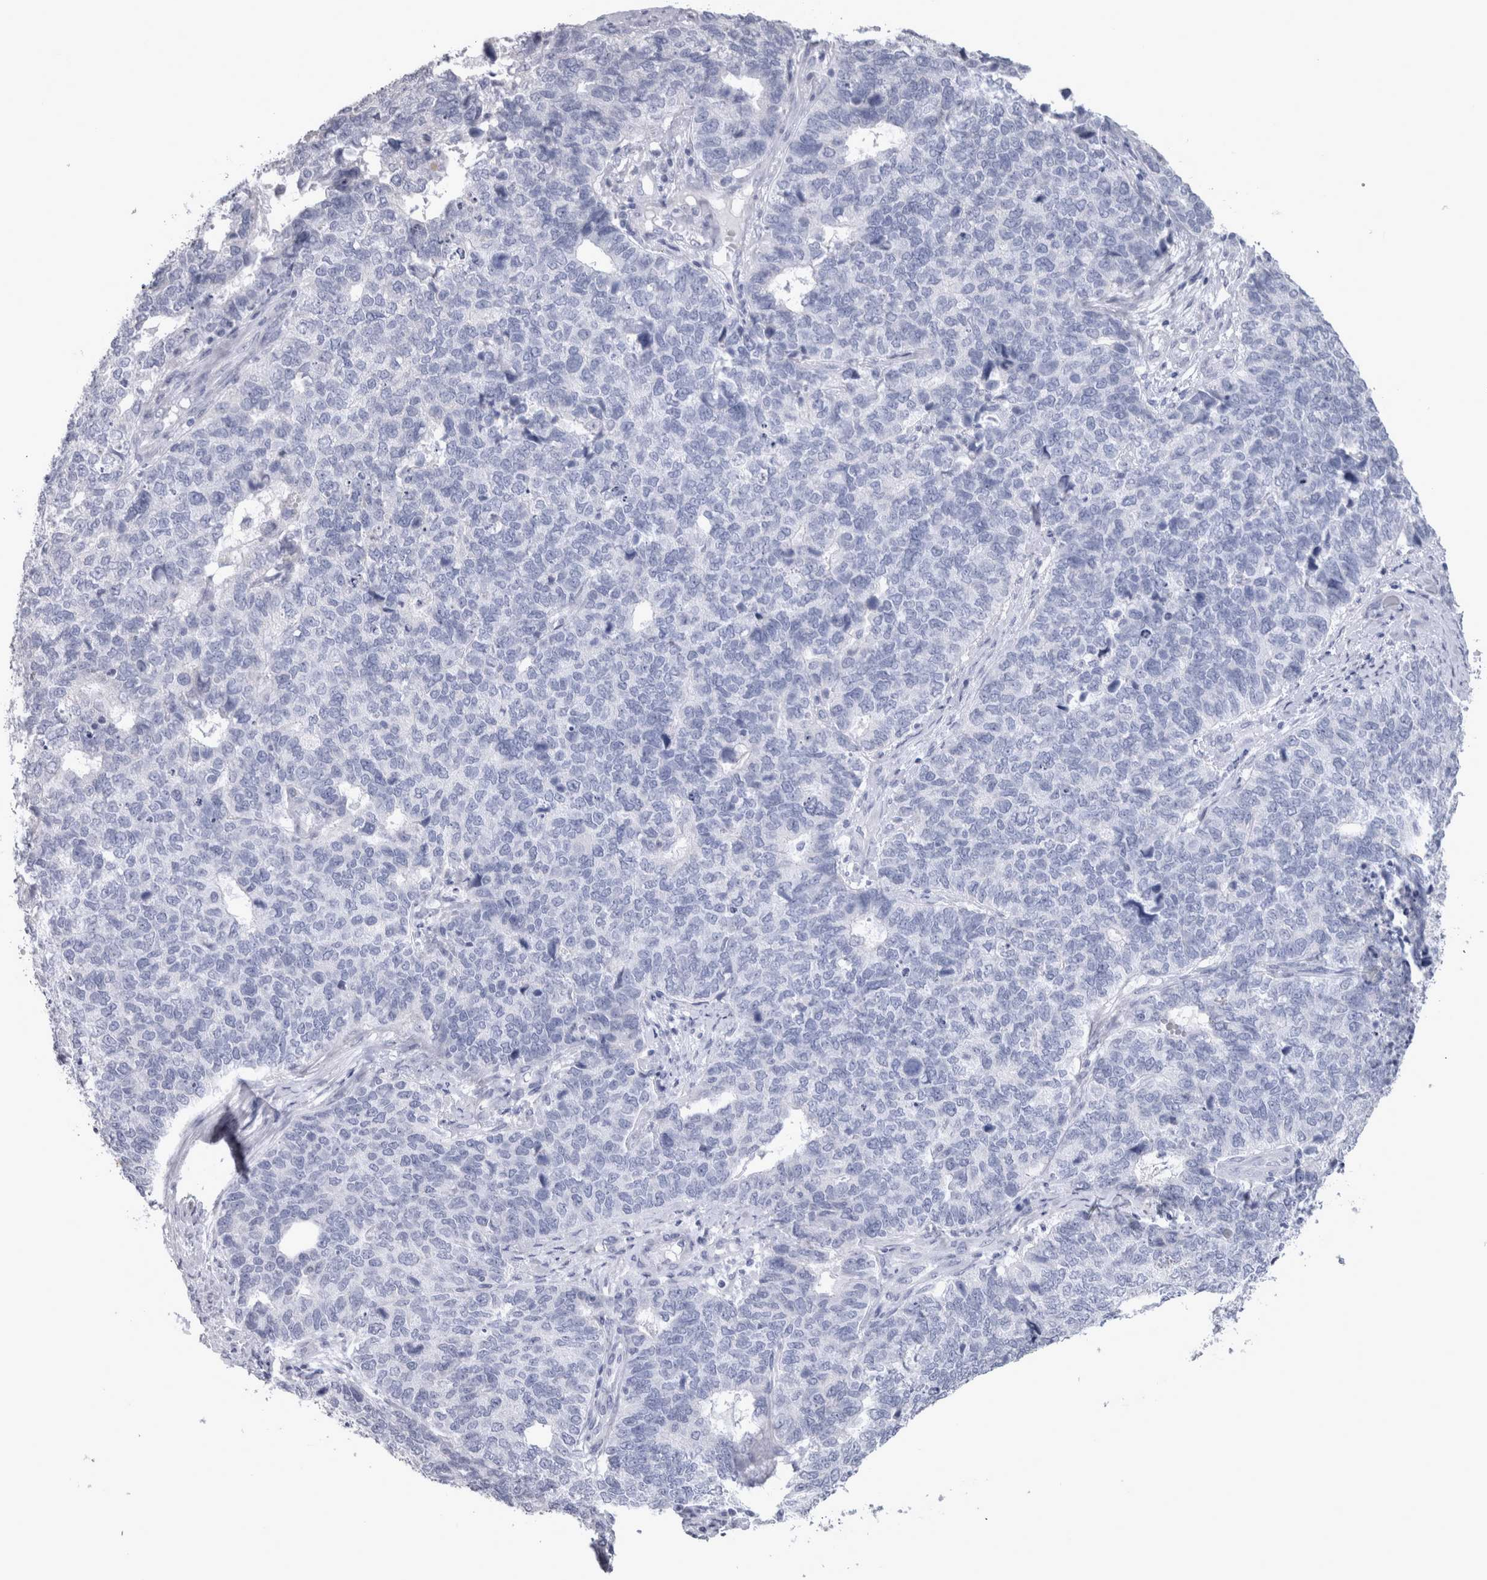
{"staining": {"intensity": "negative", "quantity": "none", "location": "none"}, "tissue": "cervical cancer", "cell_type": "Tumor cells", "image_type": "cancer", "snomed": [{"axis": "morphology", "description": "Squamous cell carcinoma, NOS"}, {"axis": "topography", "description": "Cervix"}], "caption": "There is no significant expression in tumor cells of cervical cancer.", "gene": "MSMB", "patient": {"sex": "female", "age": 63}}